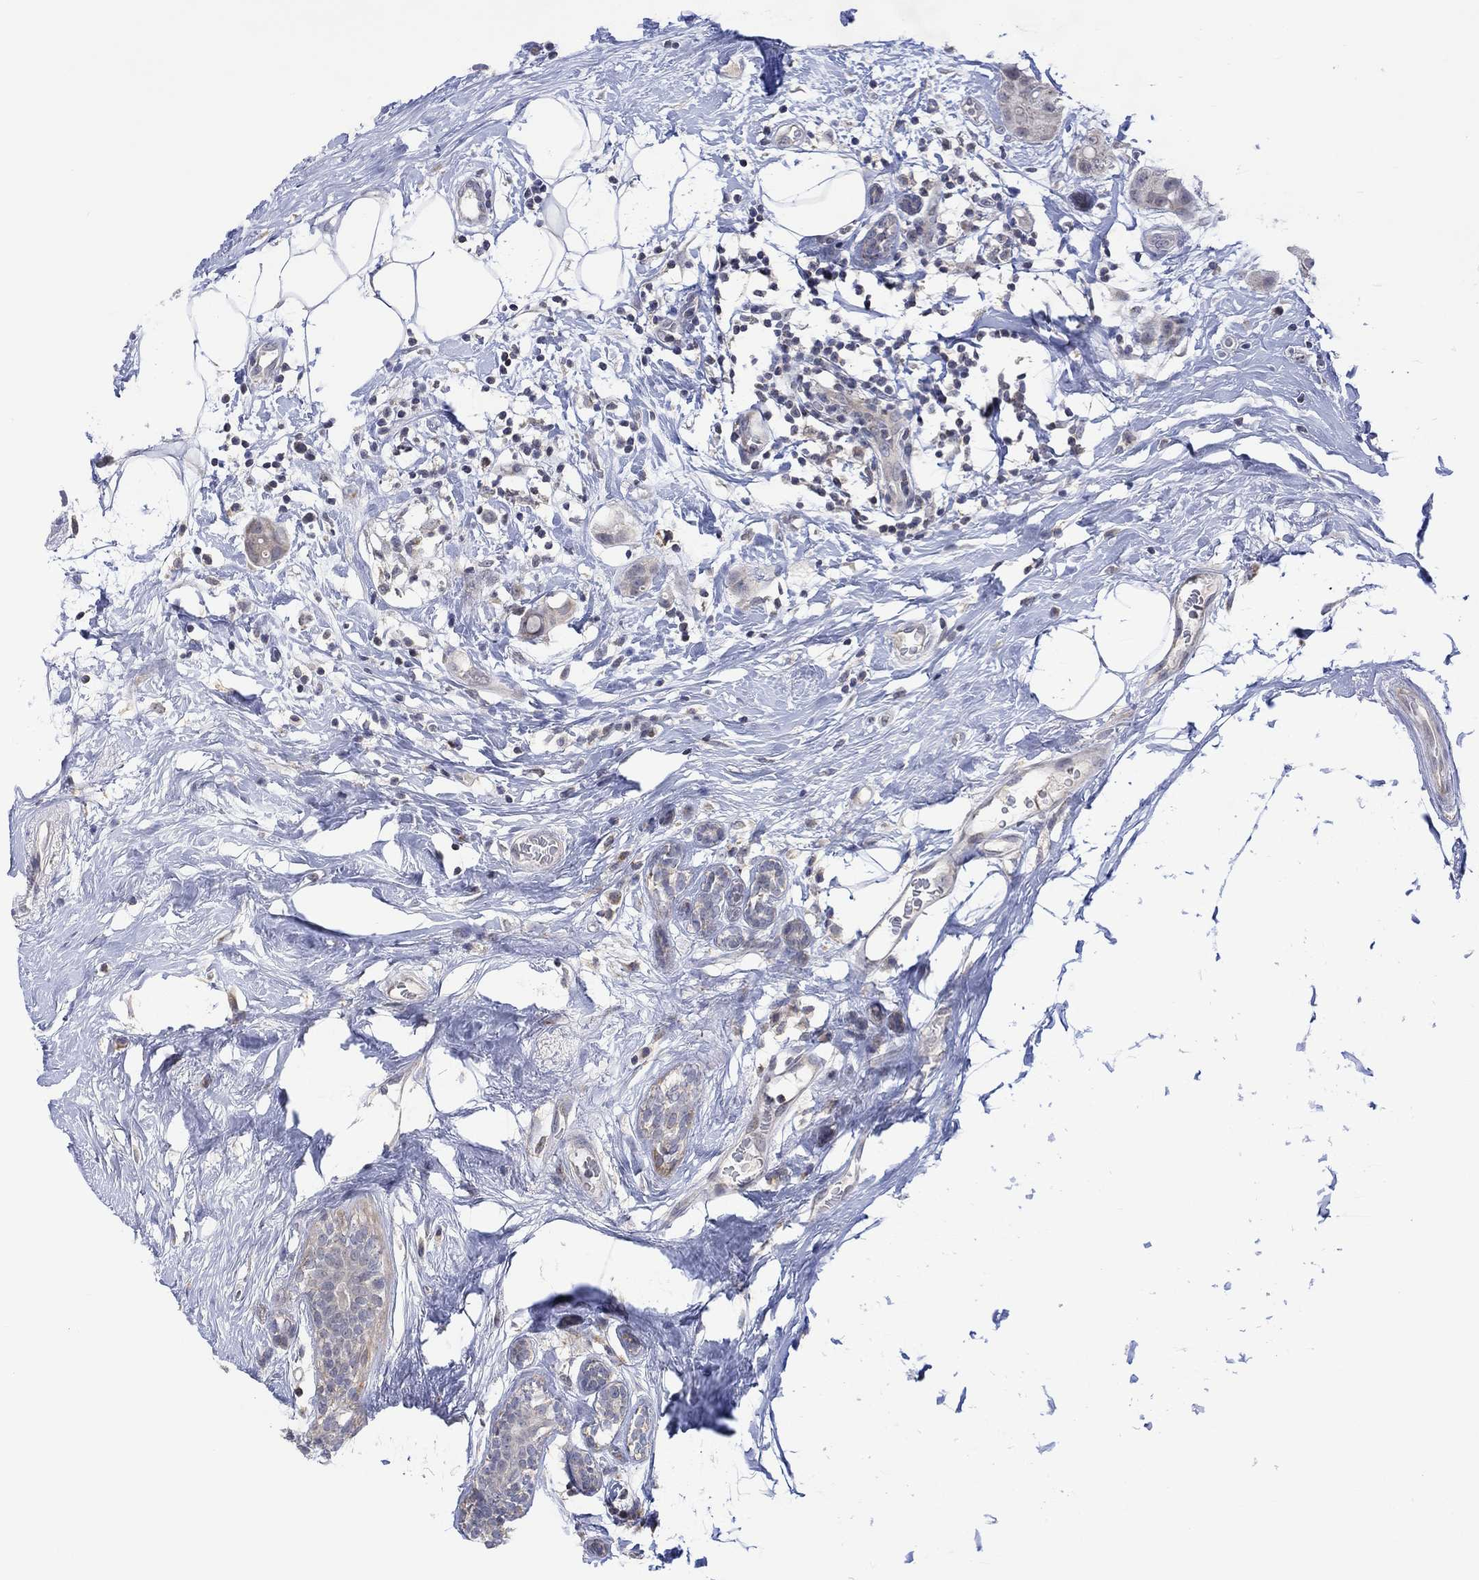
{"staining": {"intensity": "negative", "quantity": "none", "location": "none"}, "tissue": "breast cancer", "cell_type": "Tumor cells", "image_type": "cancer", "snomed": [{"axis": "morphology", "description": "Duct carcinoma"}, {"axis": "topography", "description": "Breast"}], "caption": "Immunohistochemical staining of breast cancer (invasive ductal carcinoma) shows no significant positivity in tumor cells.", "gene": "SLC48A1", "patient": {"sex": "female", "age": 45}}